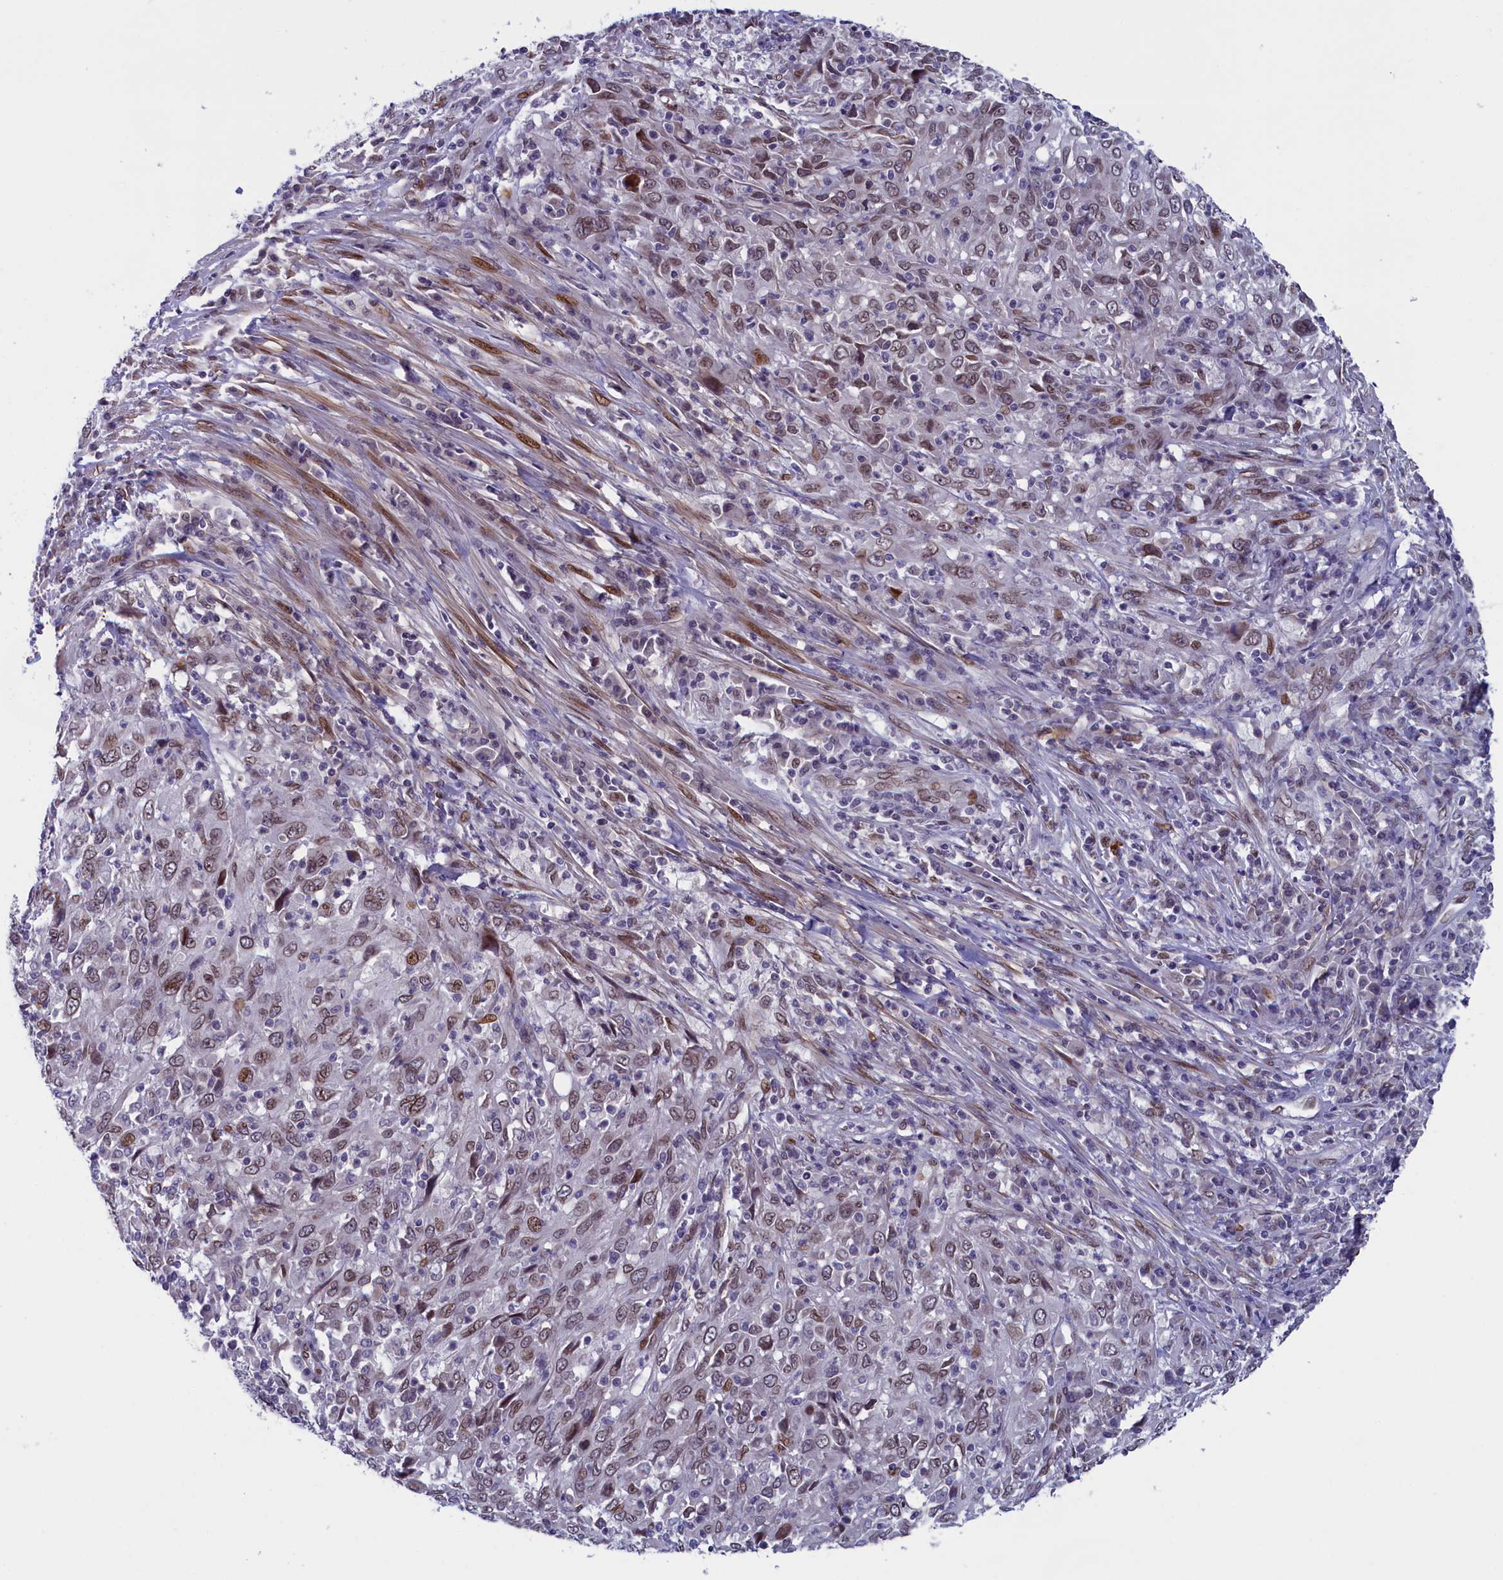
{"staining": {"intensity": "moderate", "quantity": "25%-75%", "location": "cytoplasmic/membranous,nuclear"}, "tissue": "cervical cancer", "cell_type": "Tumor cells", "image_type": "cancer", "snomed": [{"axis": "morphology", "description": "Squamous cell carcinoma, NOS"}, {"axis": "topography", "description": "Cervix"}], "caption": "Protein staining of squamous cell carcinoma (cervical) tissue reveals moderate cytoplasmic/membranous and nuclear positivity in approximately 25%-75% of tumor cells.", "gene": "GPSM1", "patient": {"sex": "female", "age": 46}}